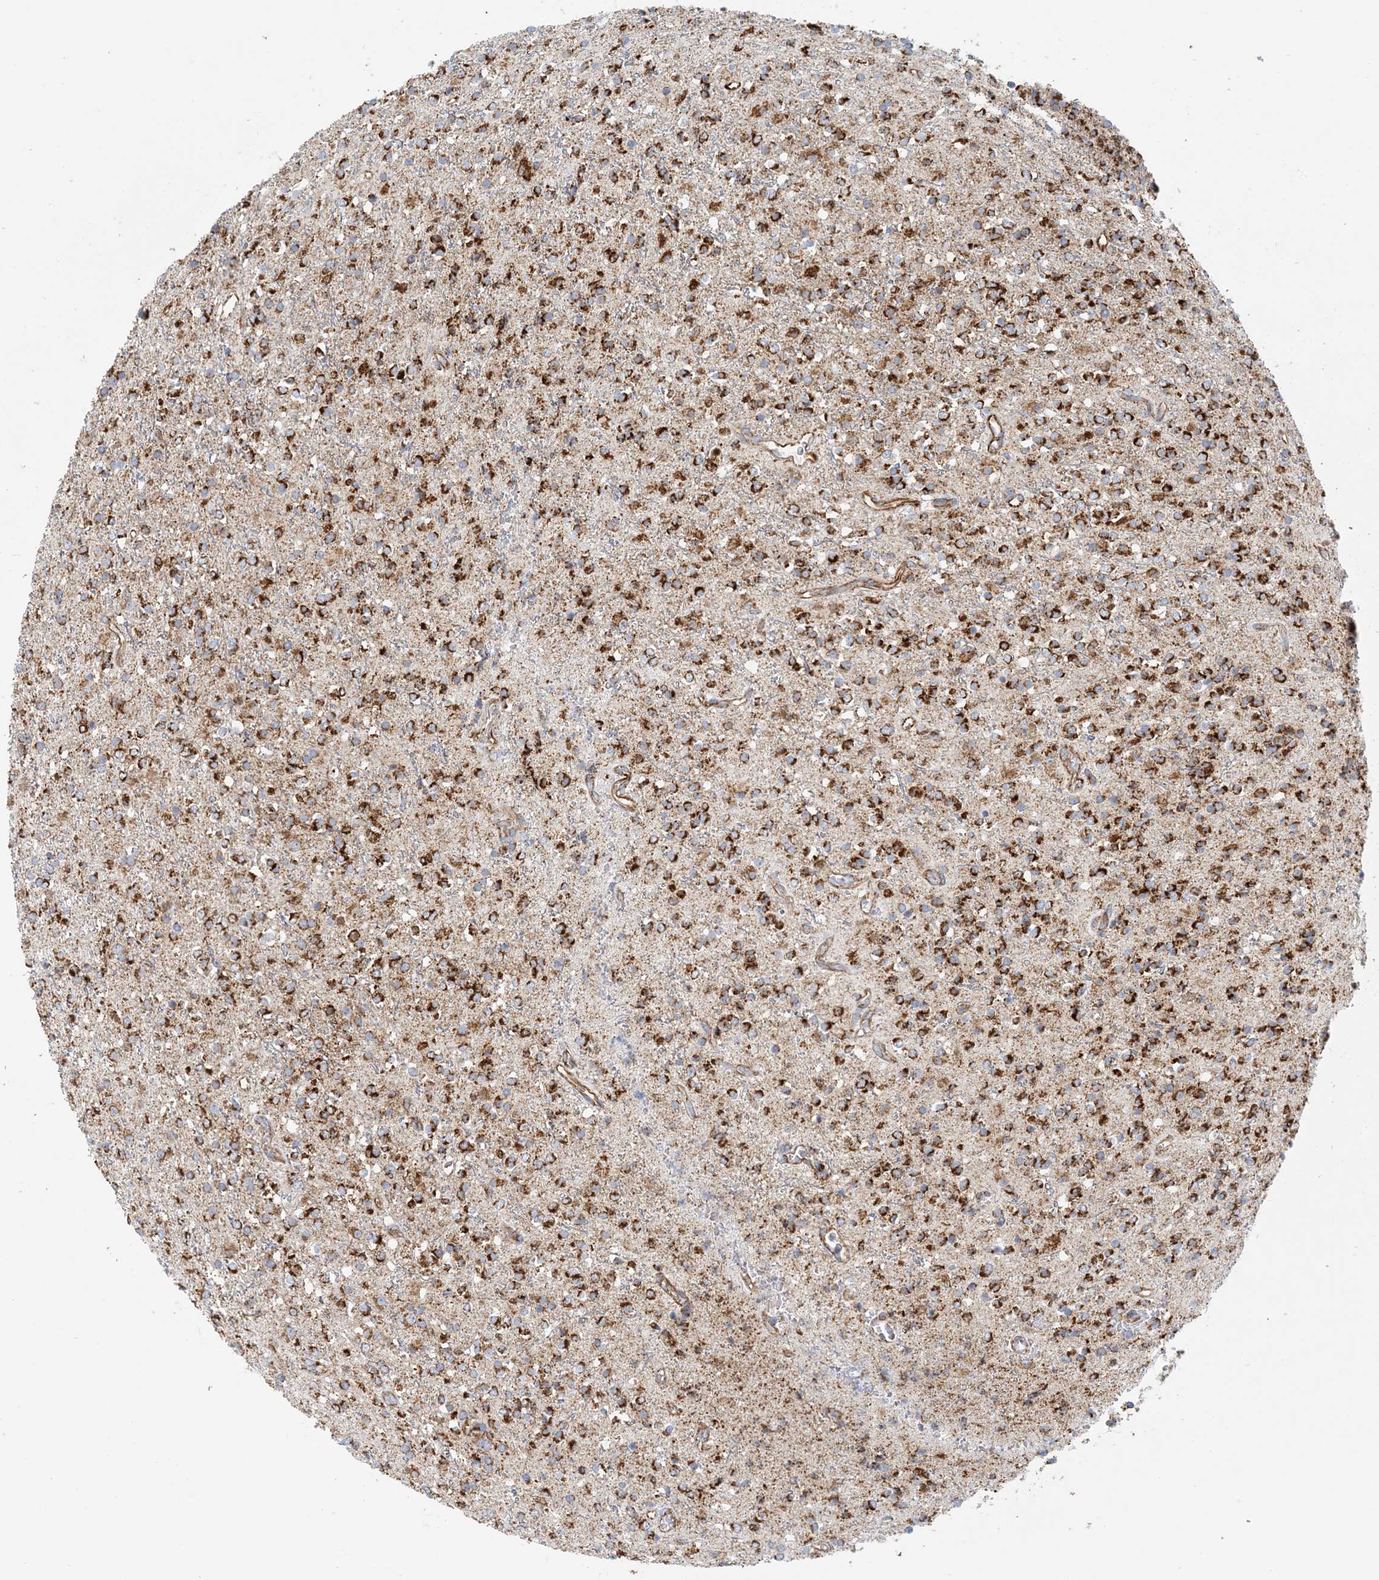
{"staining": {"intensity": "strong", "quantity": ">75%", "location": "cytoplasmic/membranous"}, "tissue": "glioma", "cell_type": "Tumor cells", "image_type": "cancer", "snomed": [{"axis": "morphology", "description": "Glioma, malignant, High grade"}, {"axis": "topography", "description": "Brain"}], "caption": "Protein staining demonstrates strong cytoplasmic/membranous staining in about >75% of tumor cells in glioma.", "gene": "COA3", "patient": {"sex": "male", "age": 34}}